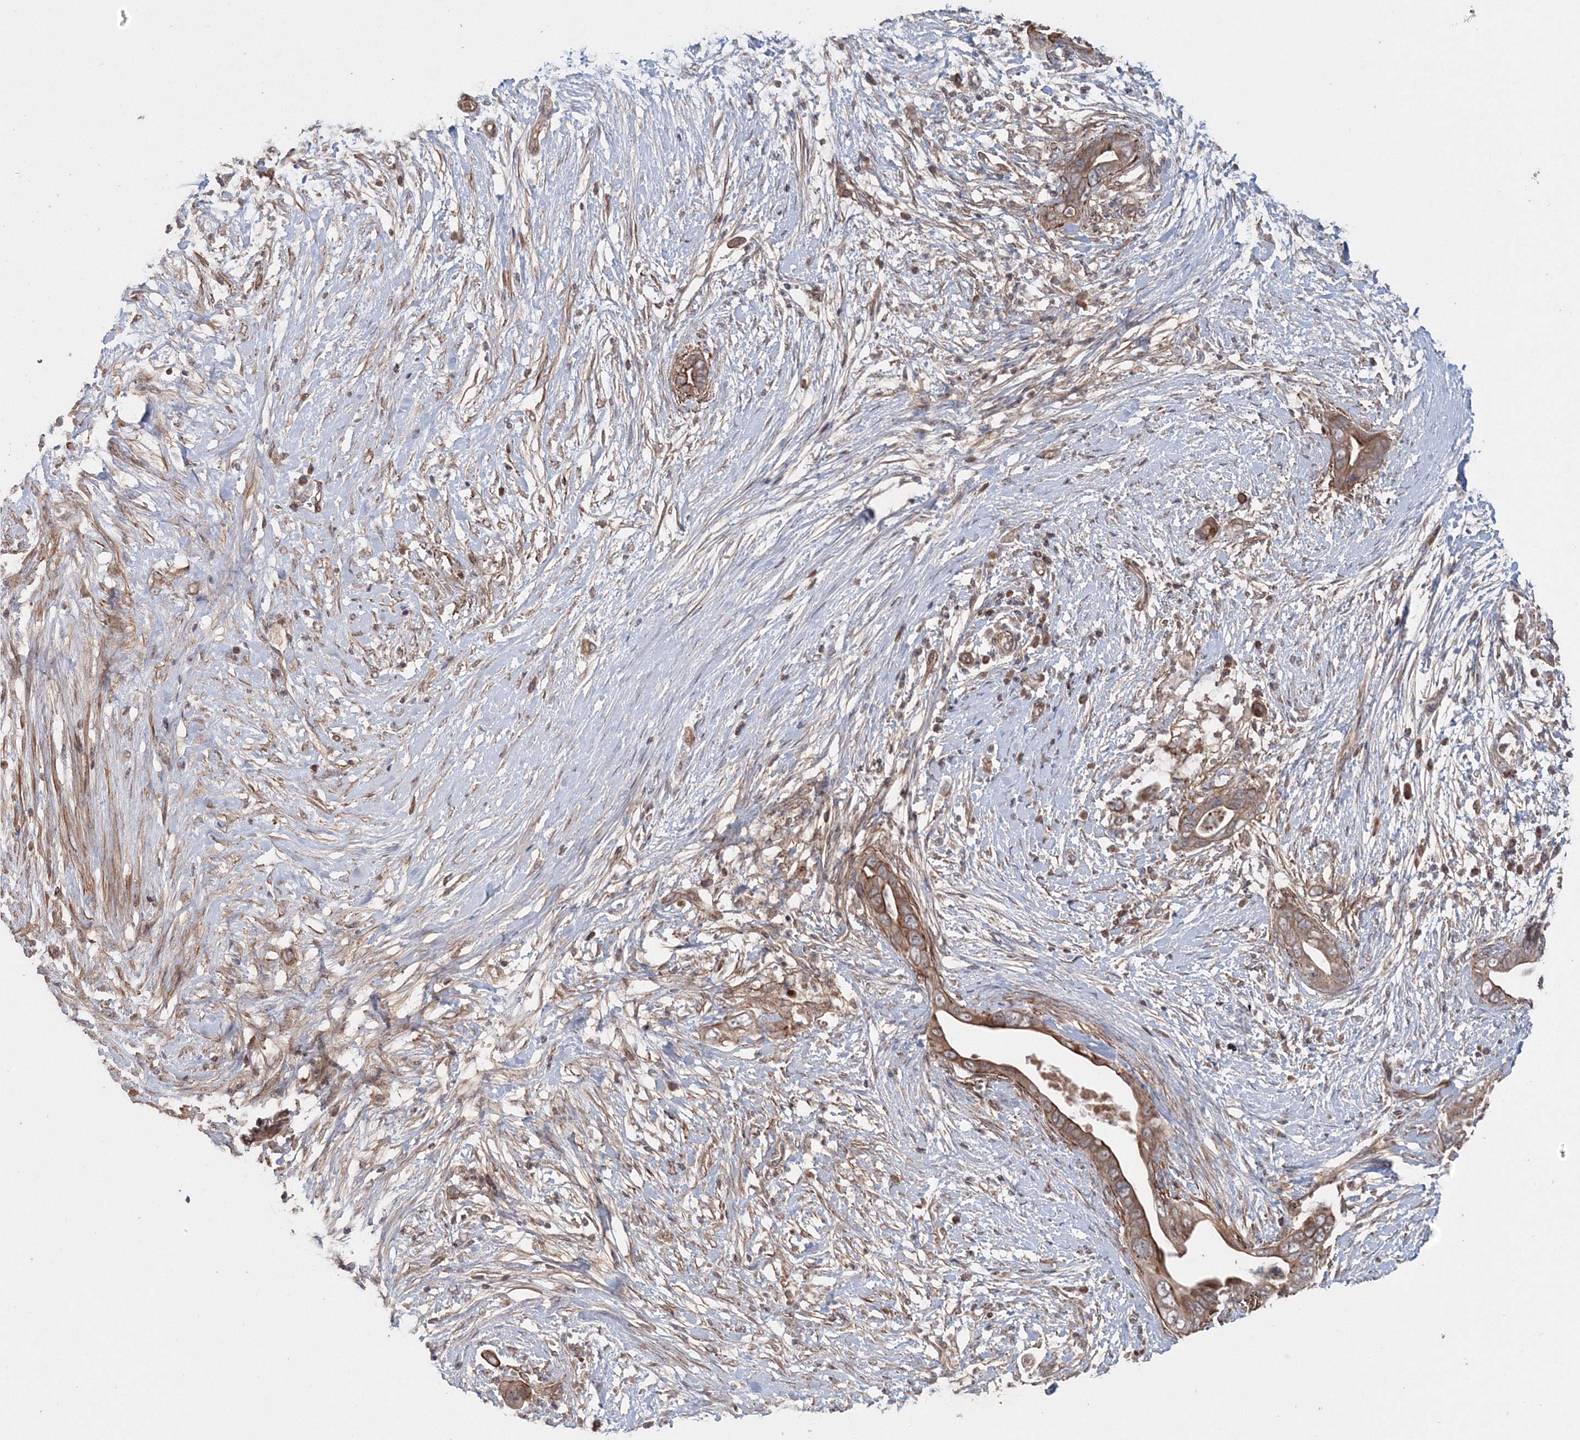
{"staining": {"intensity": "moderate", "quantity": ">75%", "location": "cytoplasmic/membranous"}, "tissue": "pancreatic cancer", "cell_type": "Tumor cells", "image_type": "cancer", "snomed": [{"axis": "morphology", "description": "Adenocarcinoma, NOS"}, {"axis": "topography", "description": "Pancreas"}], "caption": "This photomicrograph exhibits immunohistochemistry staining of adenocarcinoma (pancreatic), with medium moderate cytoplasmic/membranous staining in about >75% of tumor cells.", "gene": "NOA1", "patient": {"sex": "male", "age": 75}}